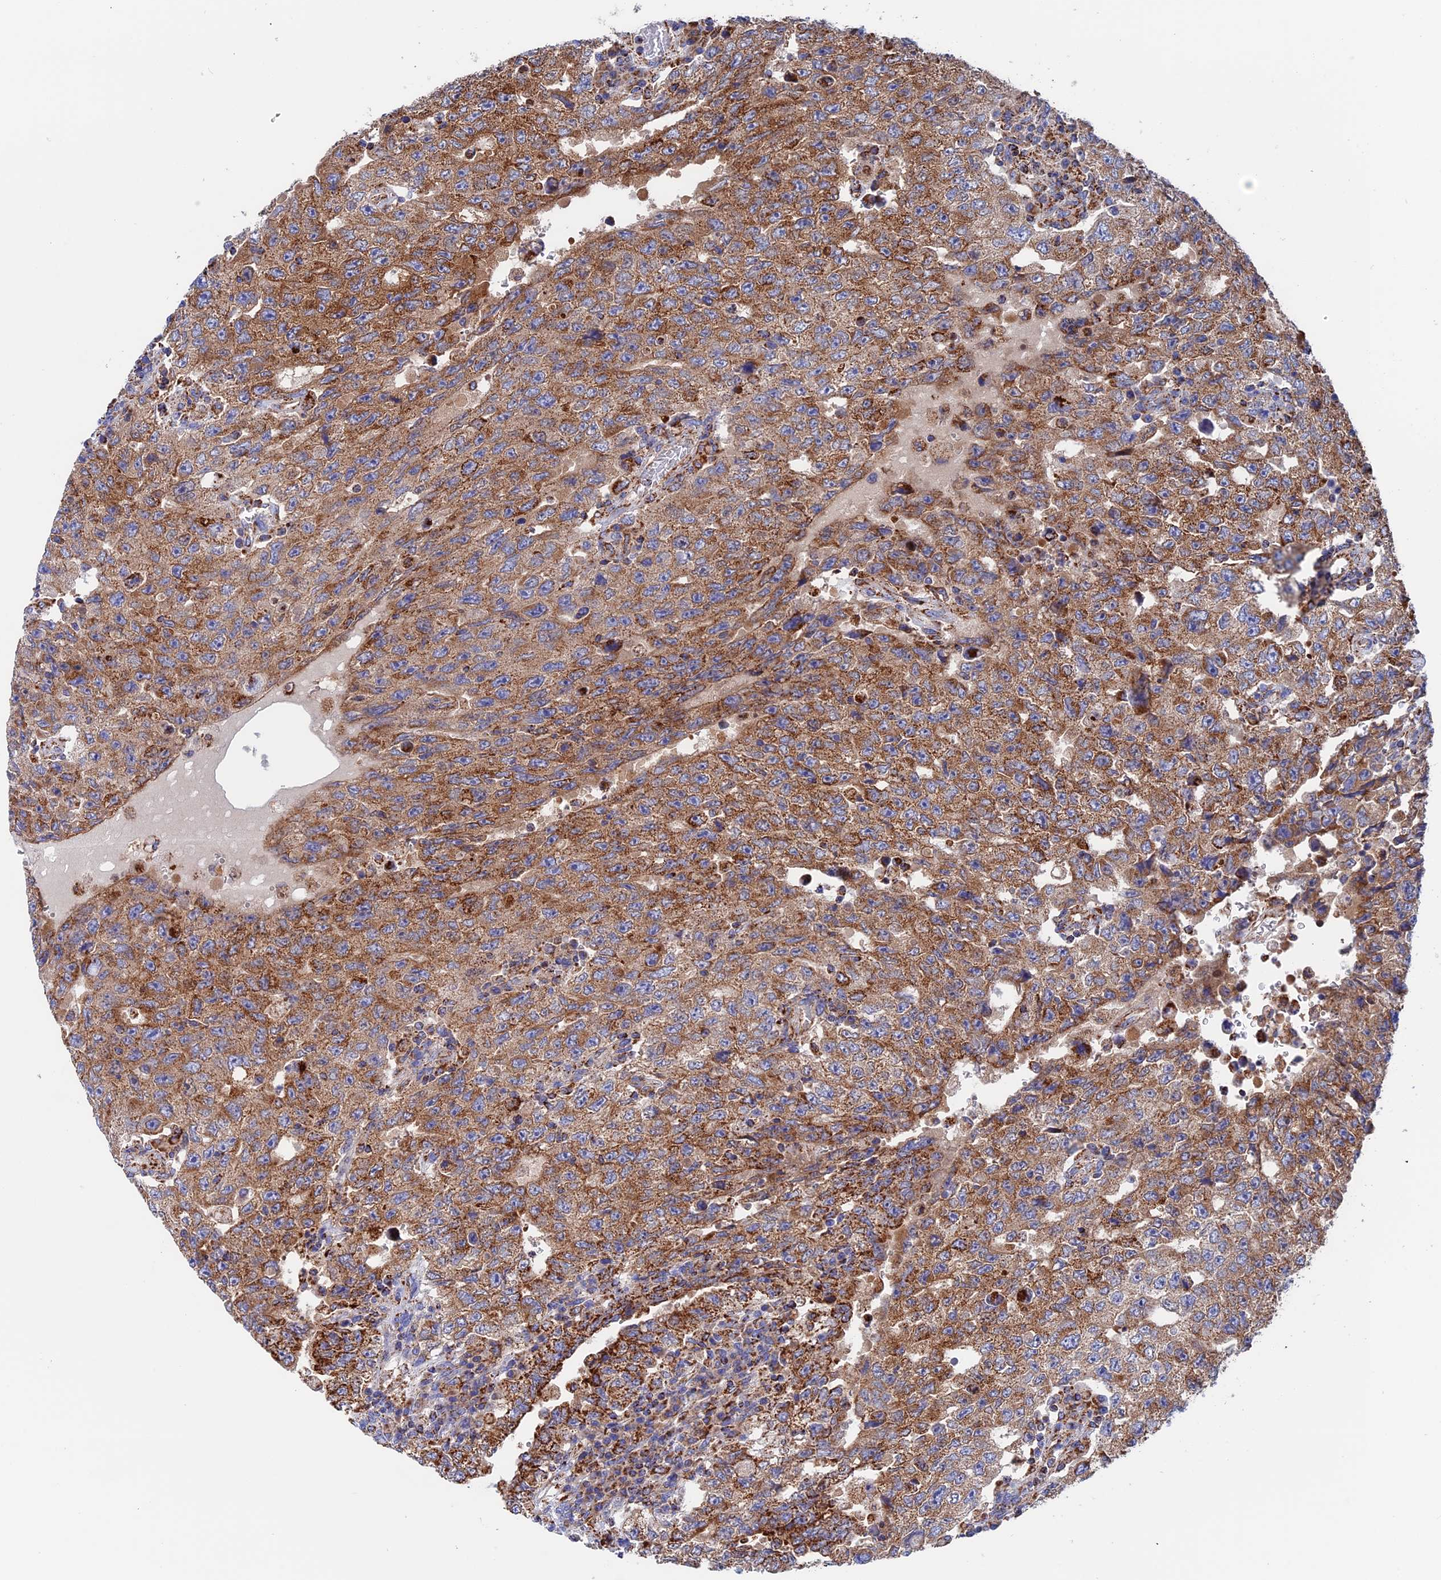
{"staining": {"intensity": "moderate", "quantity": ">75%", "location": "cytoplasmic/membranous"}, "tissue": "testis cancer", "cell_type": "Tumor cells", "image_type": "cancer", "snomed": [{"axis": "morphology", "description": "Carcinoma, Embryonal, NOS"}, {"axis": "topography", "description": "Testis"}], "caption": "A high-resolution image shows immunohistochemistry (IHC) staining of testis cancer, which displays moderate cytoplasmic/membranous staining in approximately >75% of tumor cells. (Stains: DAB in brown, nuclei in blue, Microscopy: brightfield microscopy at high magnification).", "gene": "WDR83", "patient": {"sex": "male", "age": 26}}